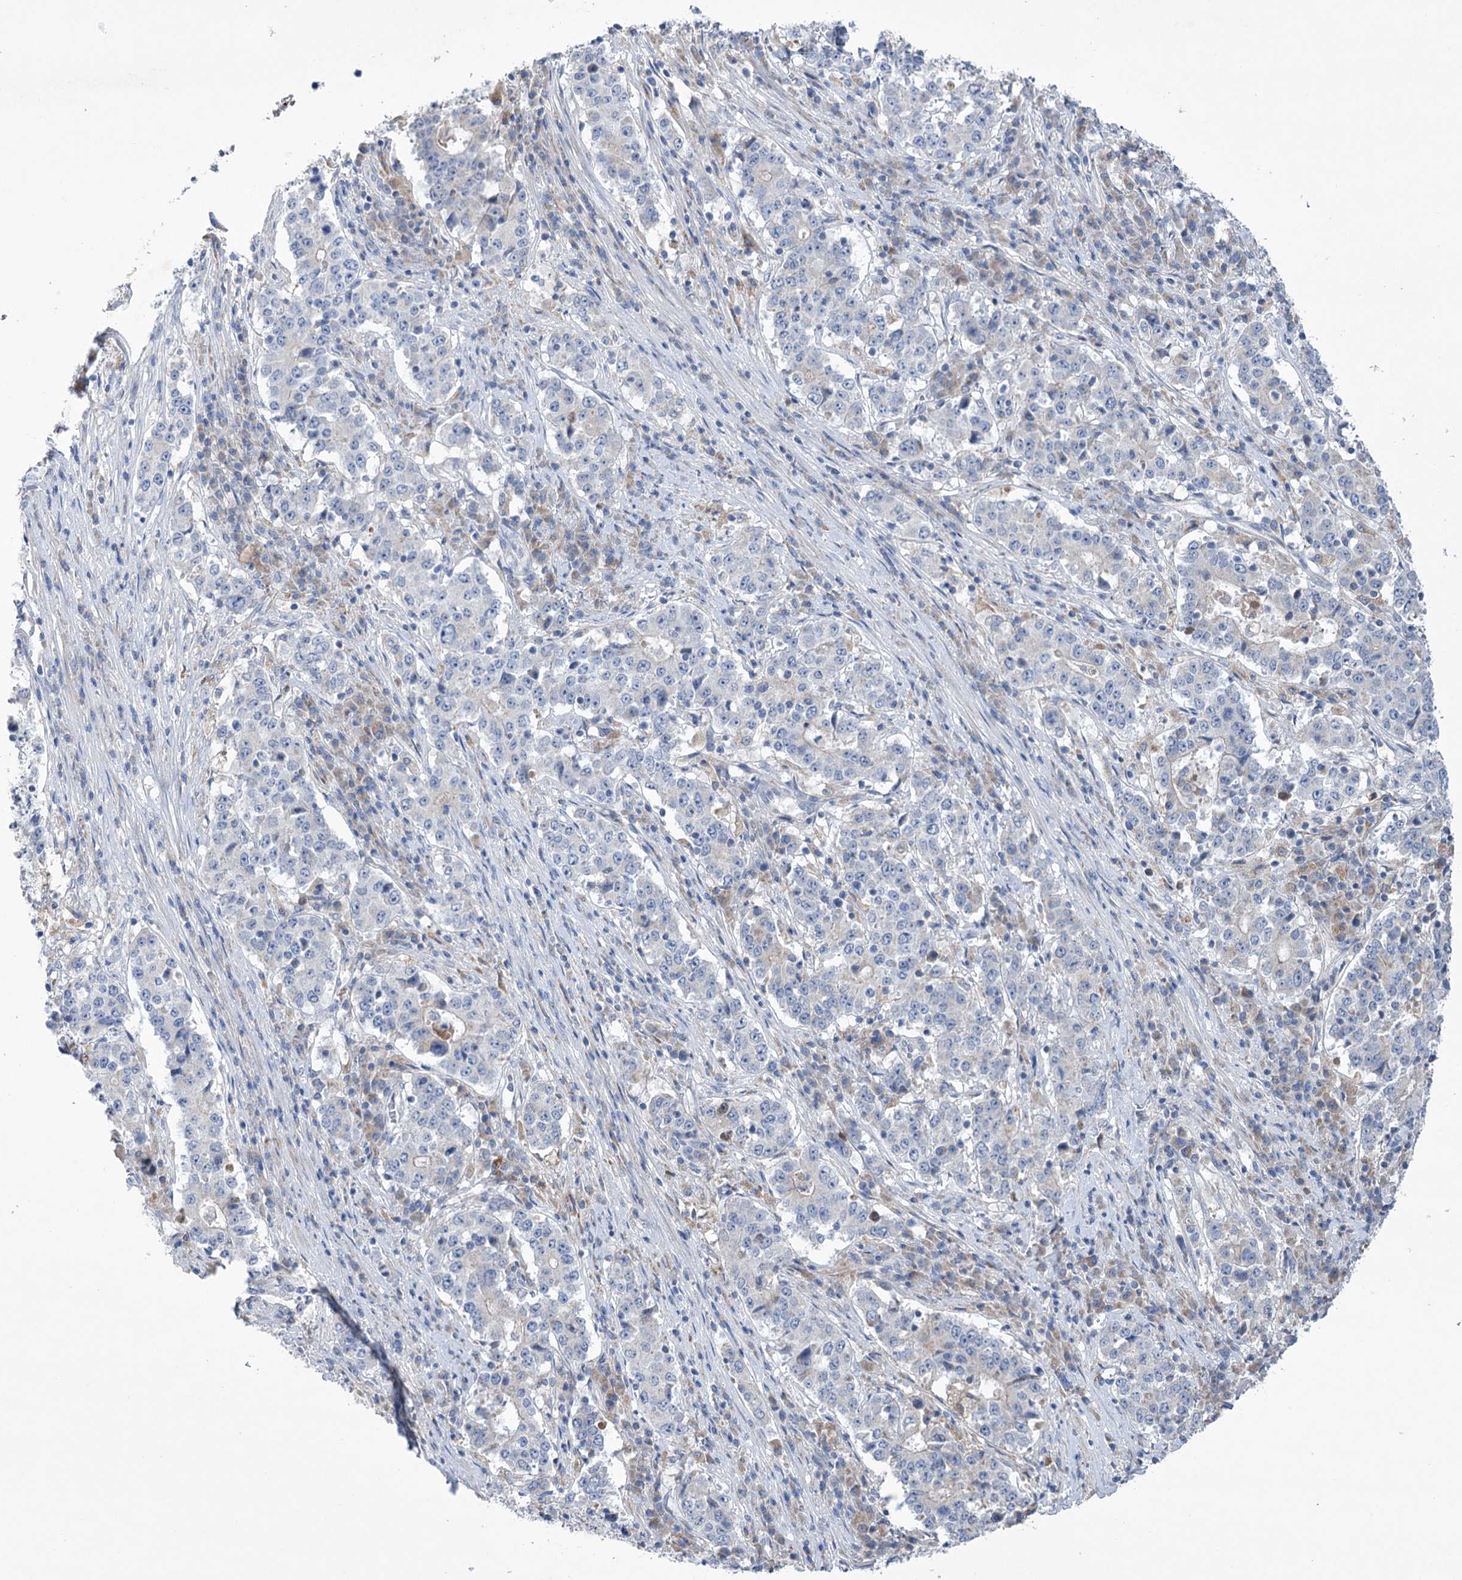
{"staining": {"intensity": "negative", "quantity": "none", "location": "none"}, "tissue": "stomach cancer", "cell_type": "Tumor cells", "image_type": "cancer", "snomed": [{"axis": "morphology", "description": "Adenocarcinoma, NOS"}, {"axis": "topography", "description": "Stomach"}], "caption": "Adenocarcinoma (stomach) stained for a protein using IHC displays no positivity tumor cells.", "gene": "MTCH2", "patient": {"sex": "male", "age": 59}}